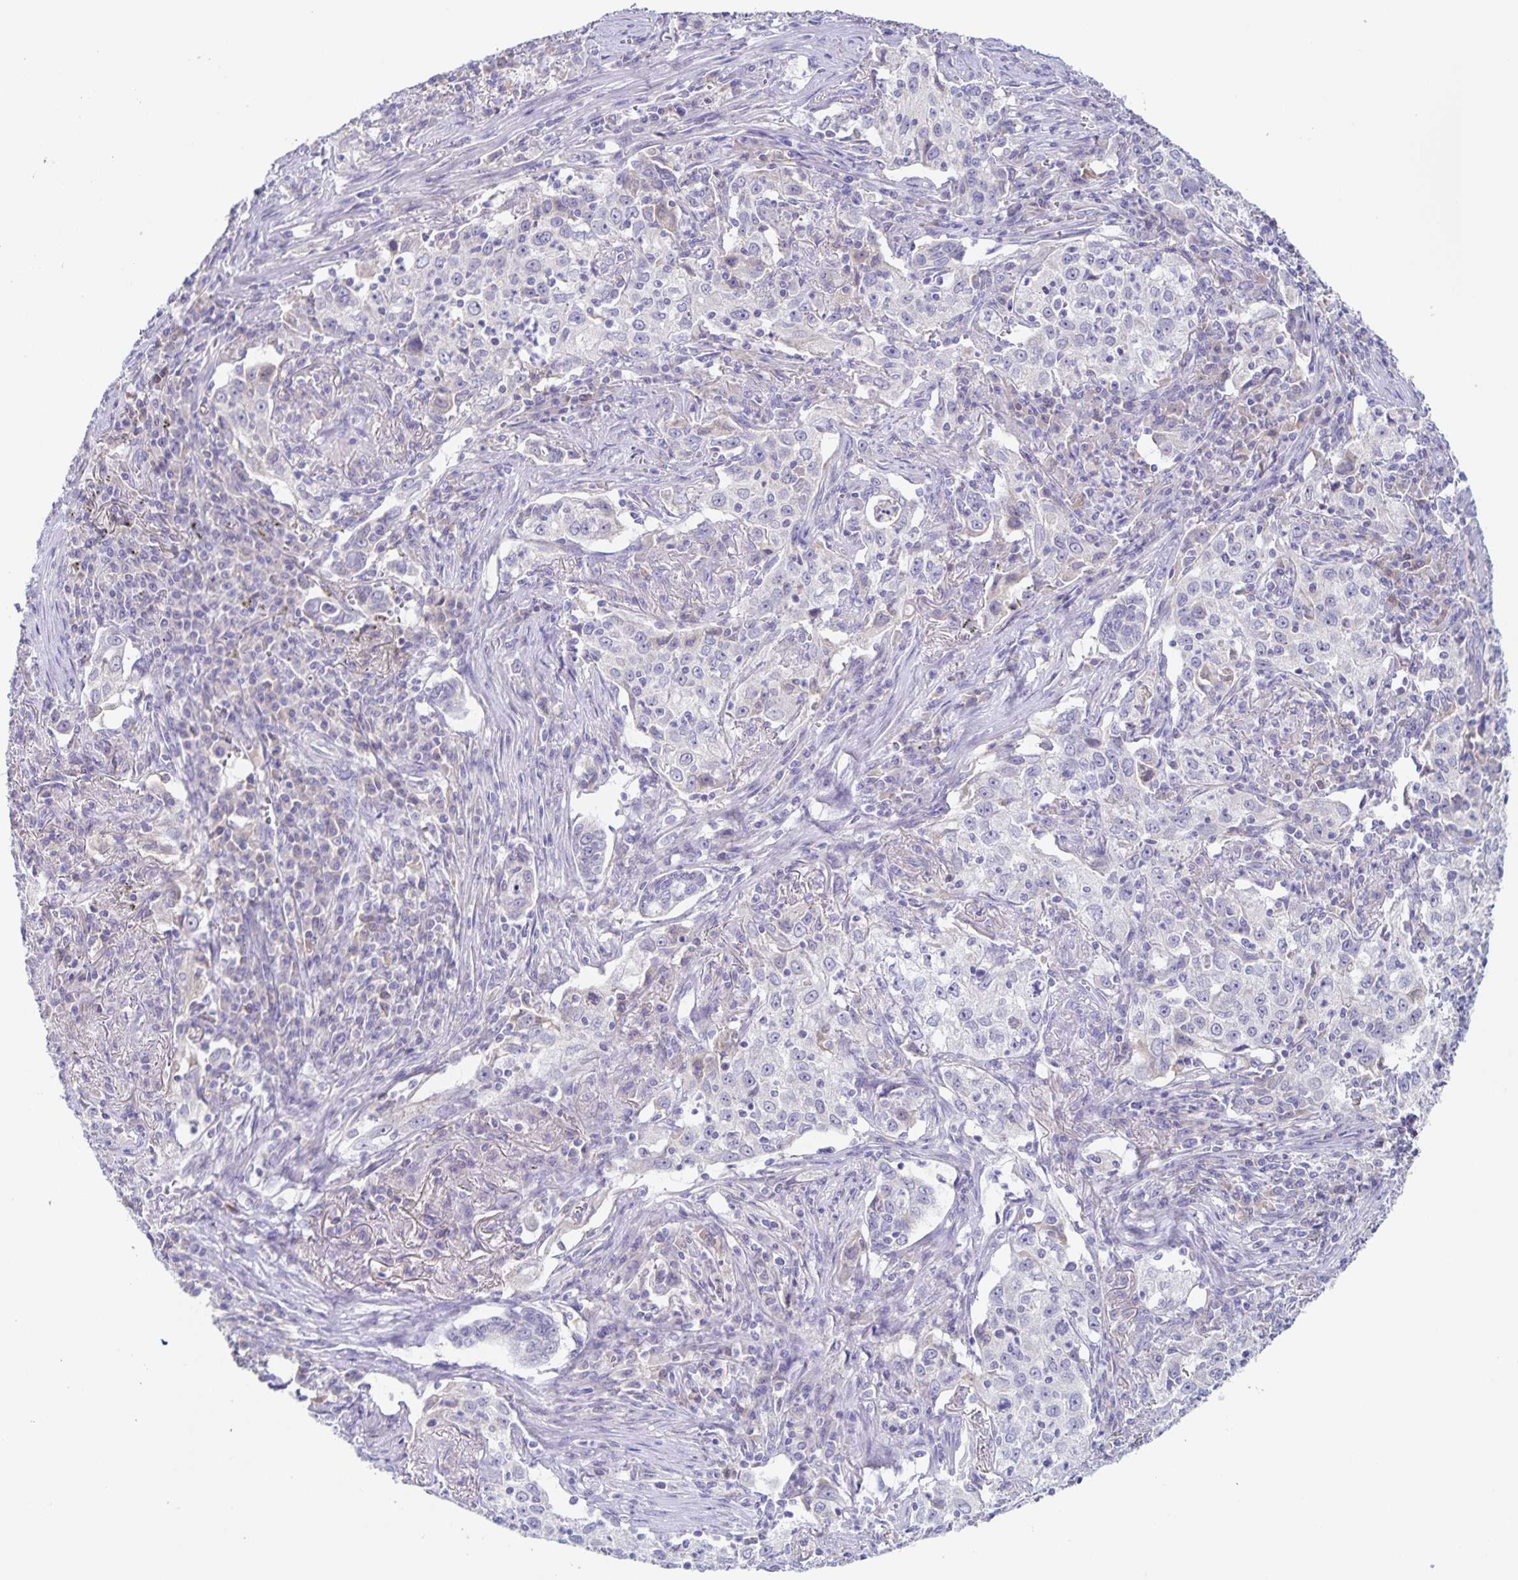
{"staining": {"intensity": "negative", "quantity": "none", "location": "none"}, "tissue": "lung cancer", "cell_type": "Tumor cells", "image_type": "cancer", "snomed": [{"axis": "morphology", "description": "Squamous cell carcinoma, NOS"}, {"axis": "topography", "description": "Lung"}], "caption": "Micrograph shows no significant protein positivity in tumor cells of squamous cell carcinoma (lung).", "gene": "RPL36A", "patient": {"sex": "male", "age": 71}}